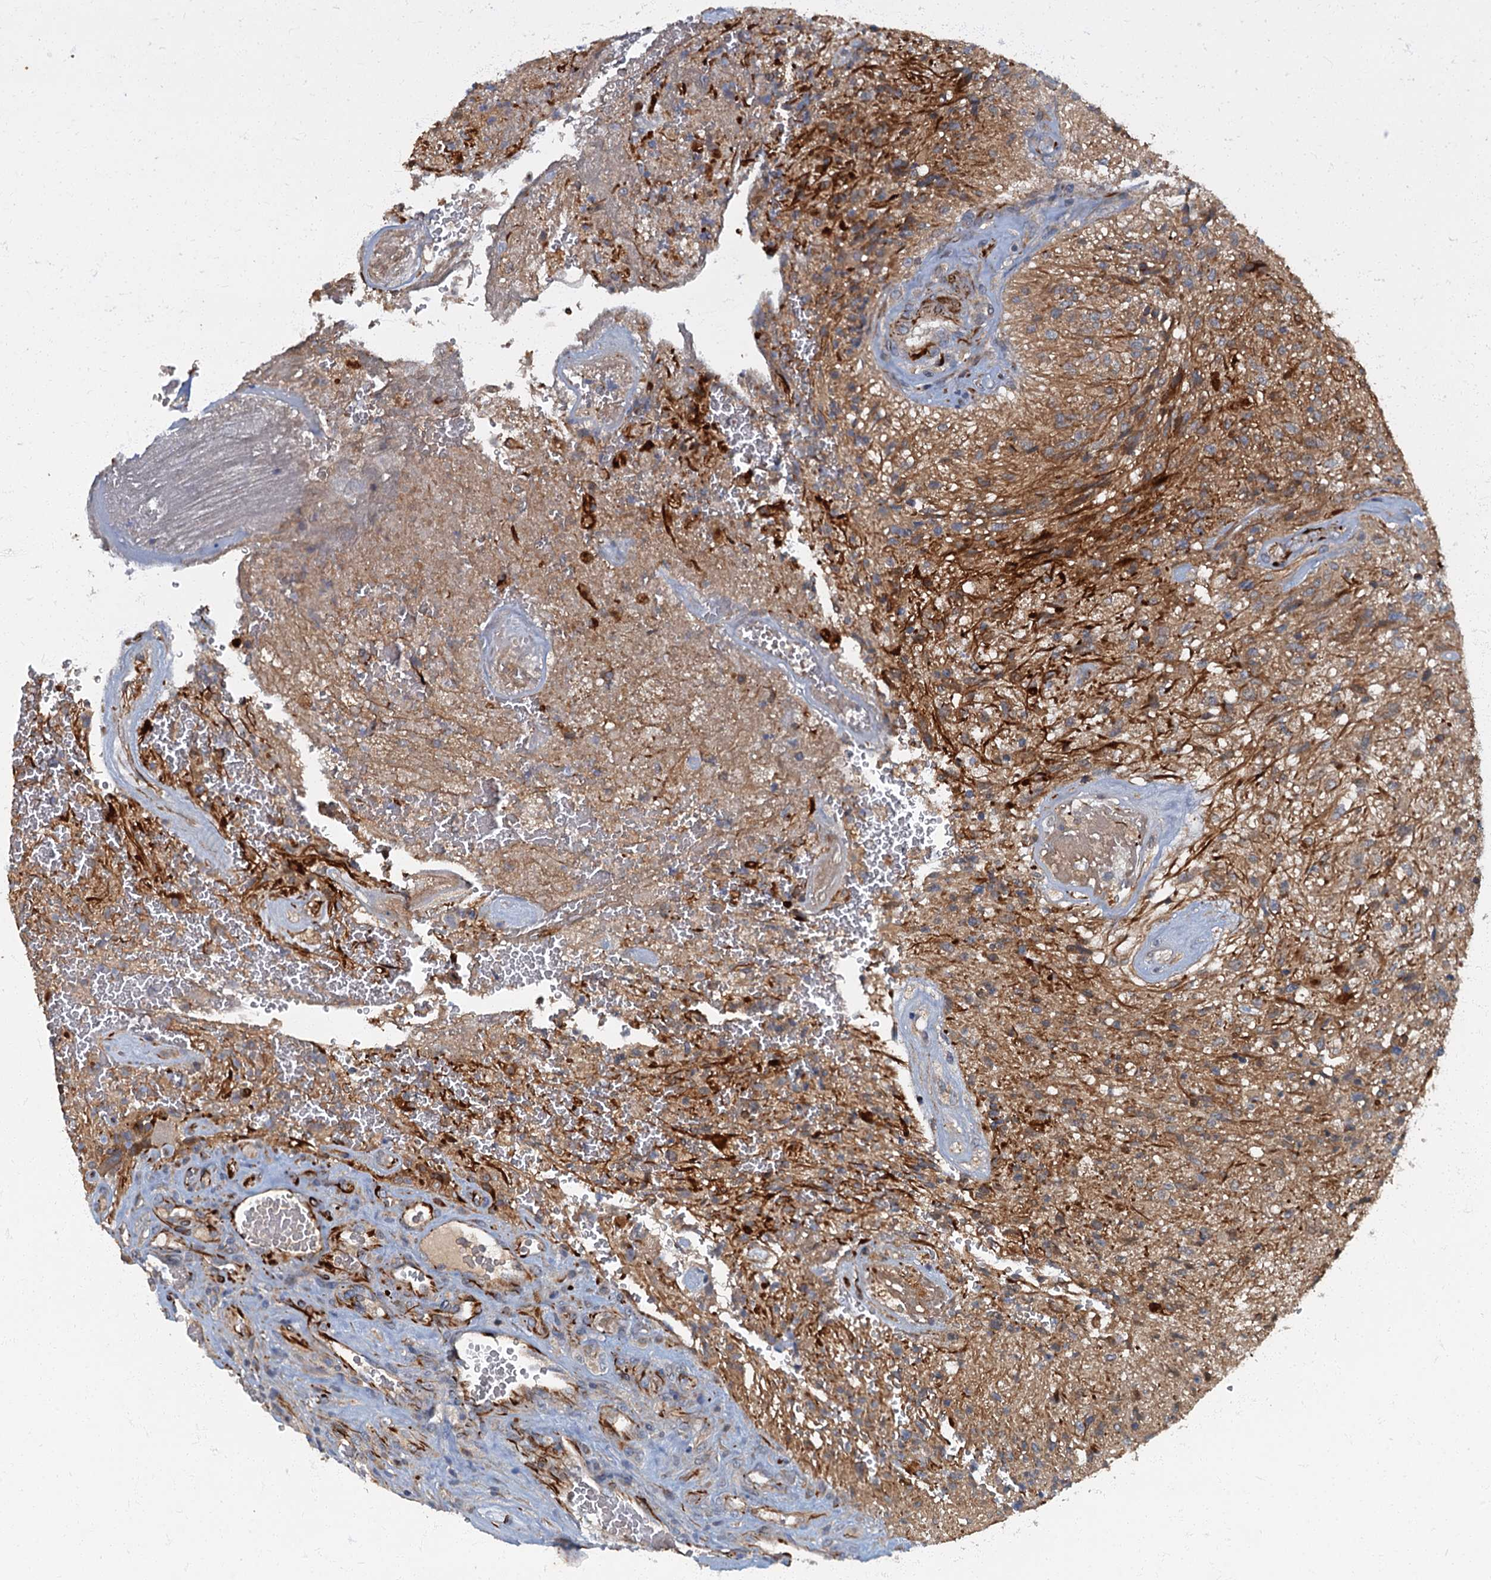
{"staining": {"intensity": "moderate", "quantity": "25%-75%", "location": "cytoplasmic/membranous"}, "tissue": "glioma", "cell_type": "Tumor cells", "image_type": "cancer", "snomed": [{"axis": "morphology", "description": "Glioma, malignant, High grade"}, {"axis": "topography", "description": "Brain"}], "caption": "IHC (DAB) staining of human malignant high-grade glioma demonstrates moderate cytoplasmic/membranous protein positivity in about 25%-75% of tumor cells. Nuclei are stained in blue.", "gene": "ARL11", "patient": {"sex": "male", "age": 56}}